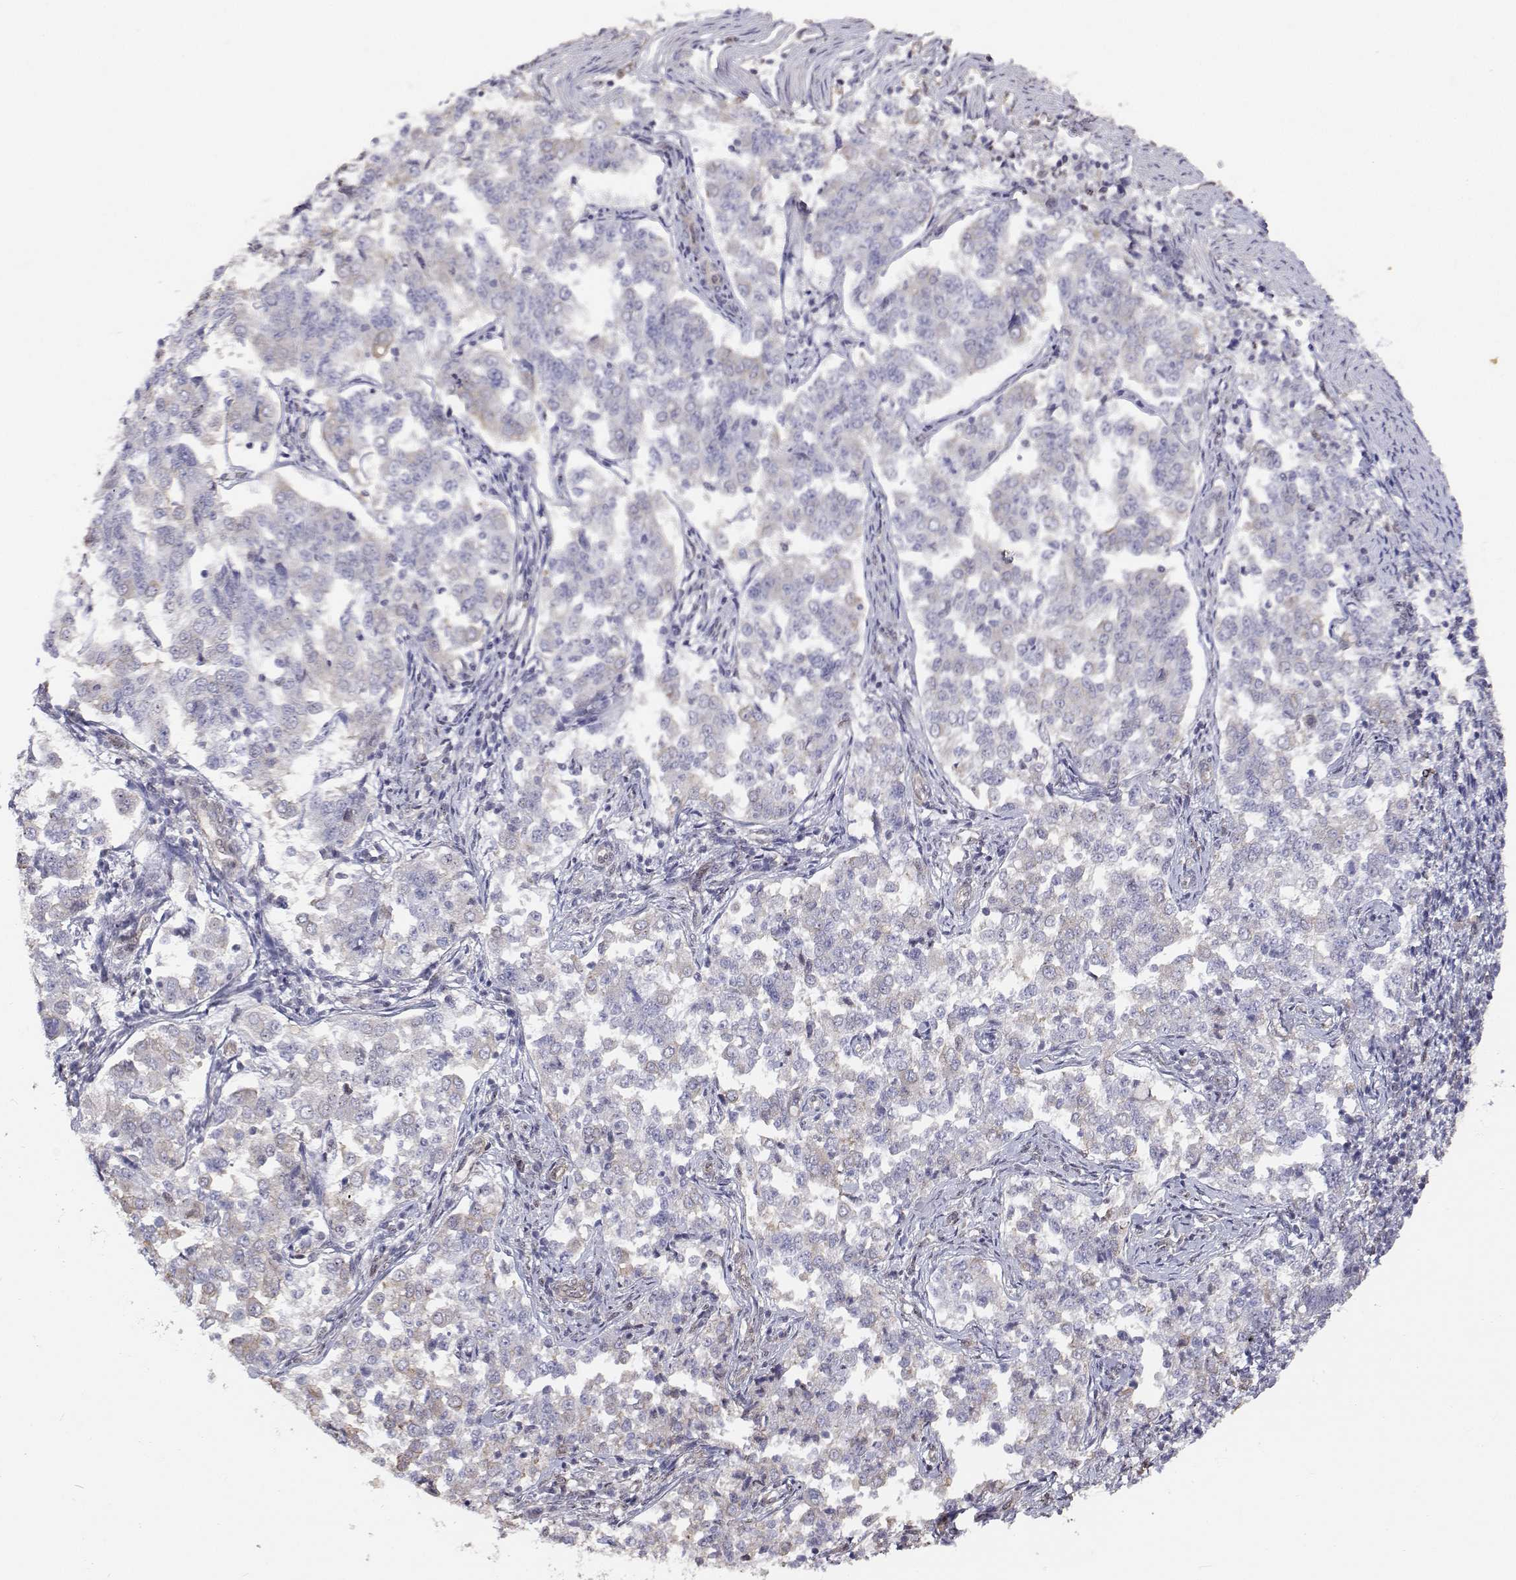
{"staining": {"intensity": "negative", "quantity": "none", "location": "none"}, "tissue": "endometrial cancer", "cell_type": "Tumor cells", "image_type": "cancer", "snomed": [{"axis": "morphology", "description": "Adenocarcinoma, NOS"}, {"axis": "topography", "description": "Endometrium"}], "caption": "There is no significant staining in tumor cells of endometrial cancer (adenocarcinoma). Nuclei are stained in blue.", "gene": "GSDMA", "patient": {"sex": "female", "age": 43}}